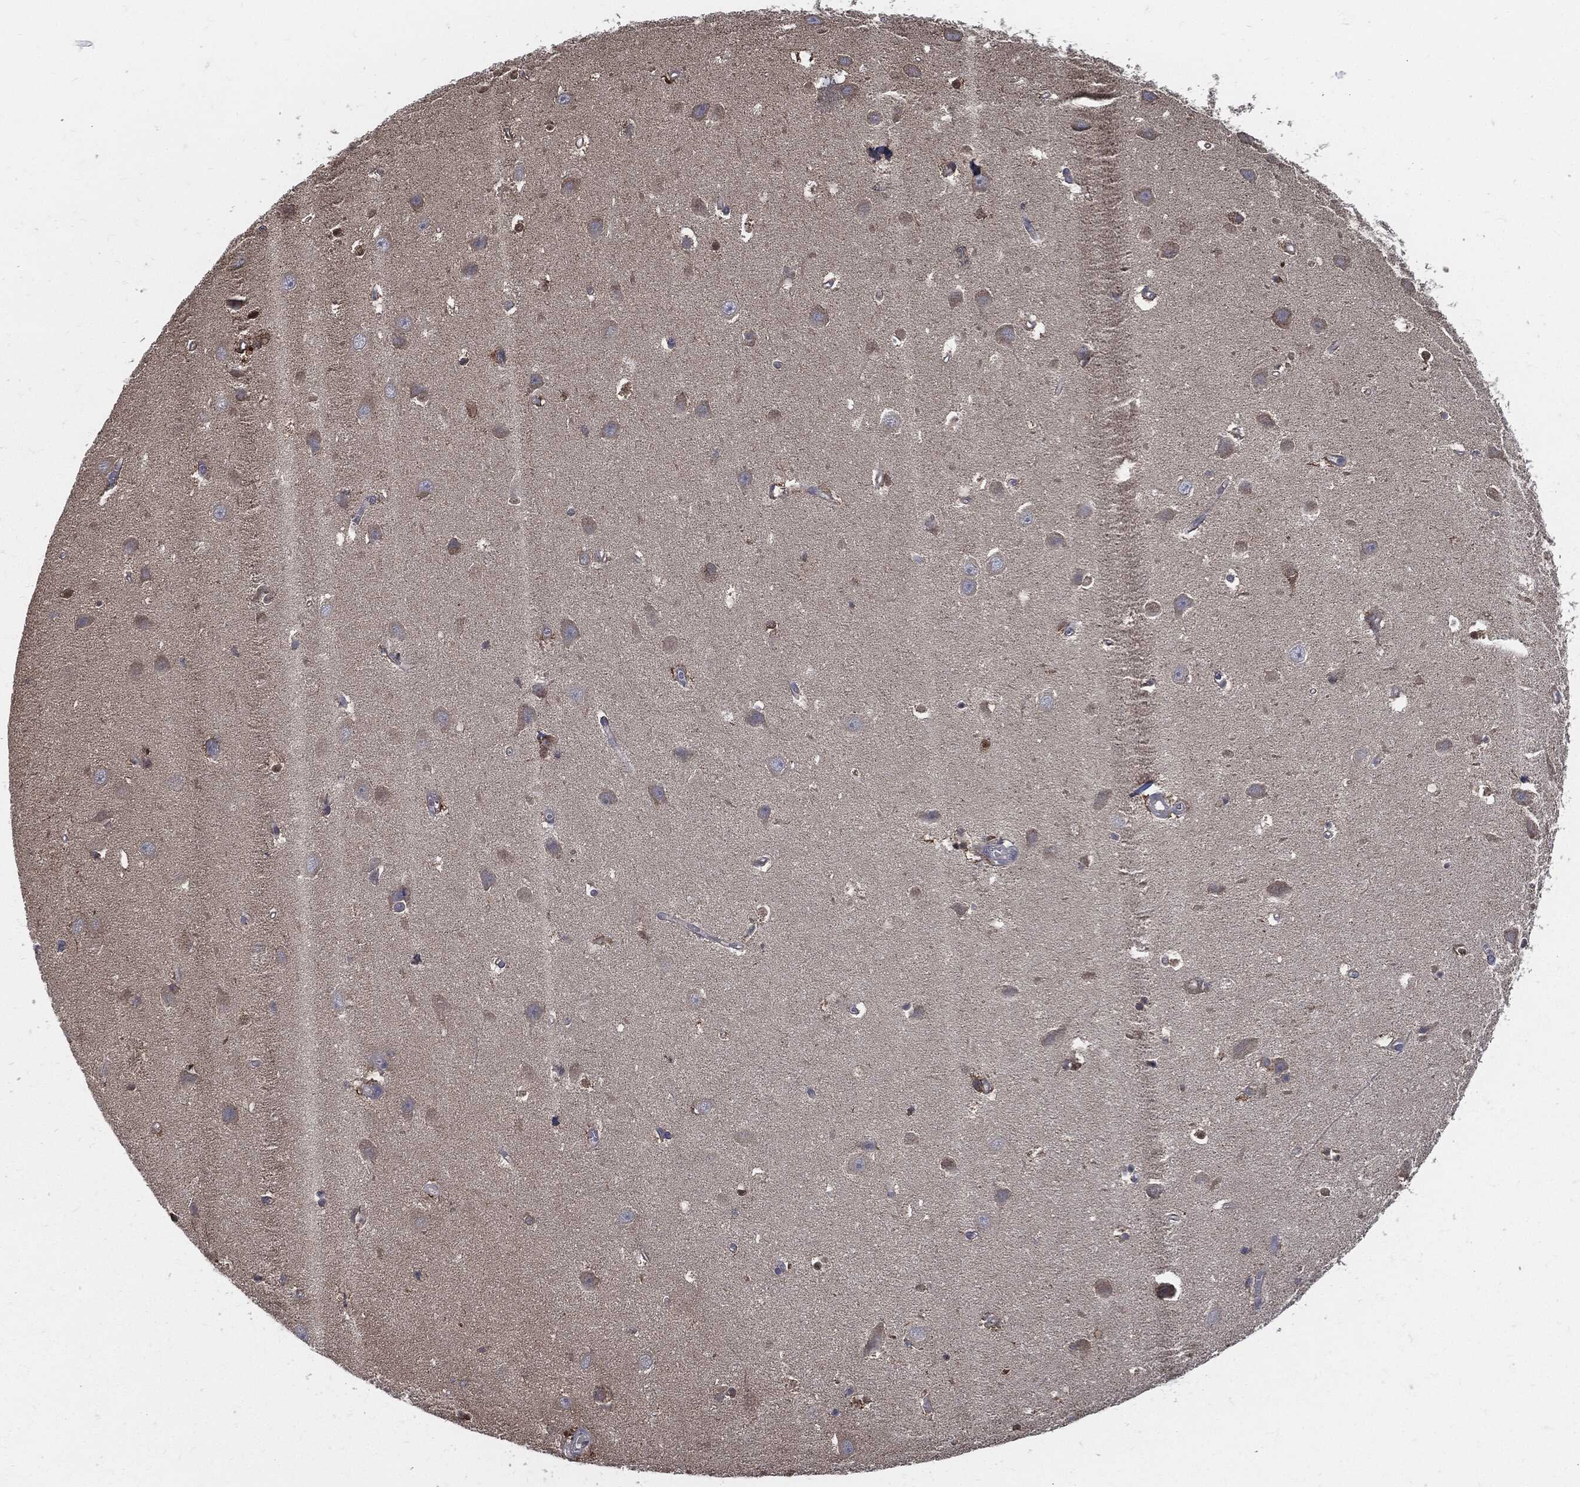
{"staining": {"intensity": "moderate", "quantity": "<25%", "location": "cytoplasmic/membranous"}, "tissue": "hippocampus", "cell_type": "Glial cells", "image_type": "normal", "snomed": [{"axis": "morphology", "description": "Normal tissue, NOS"}, {"axis": "topography", "description": "Hippocampus"}], "caption": "The immunohistochemical stain shows moderate cytoplasmic/membranous positivity in glial cells of unremarkable hippocampus.", "gene": "PRDX4", "patient": {"sex": "female", "age": 64}}